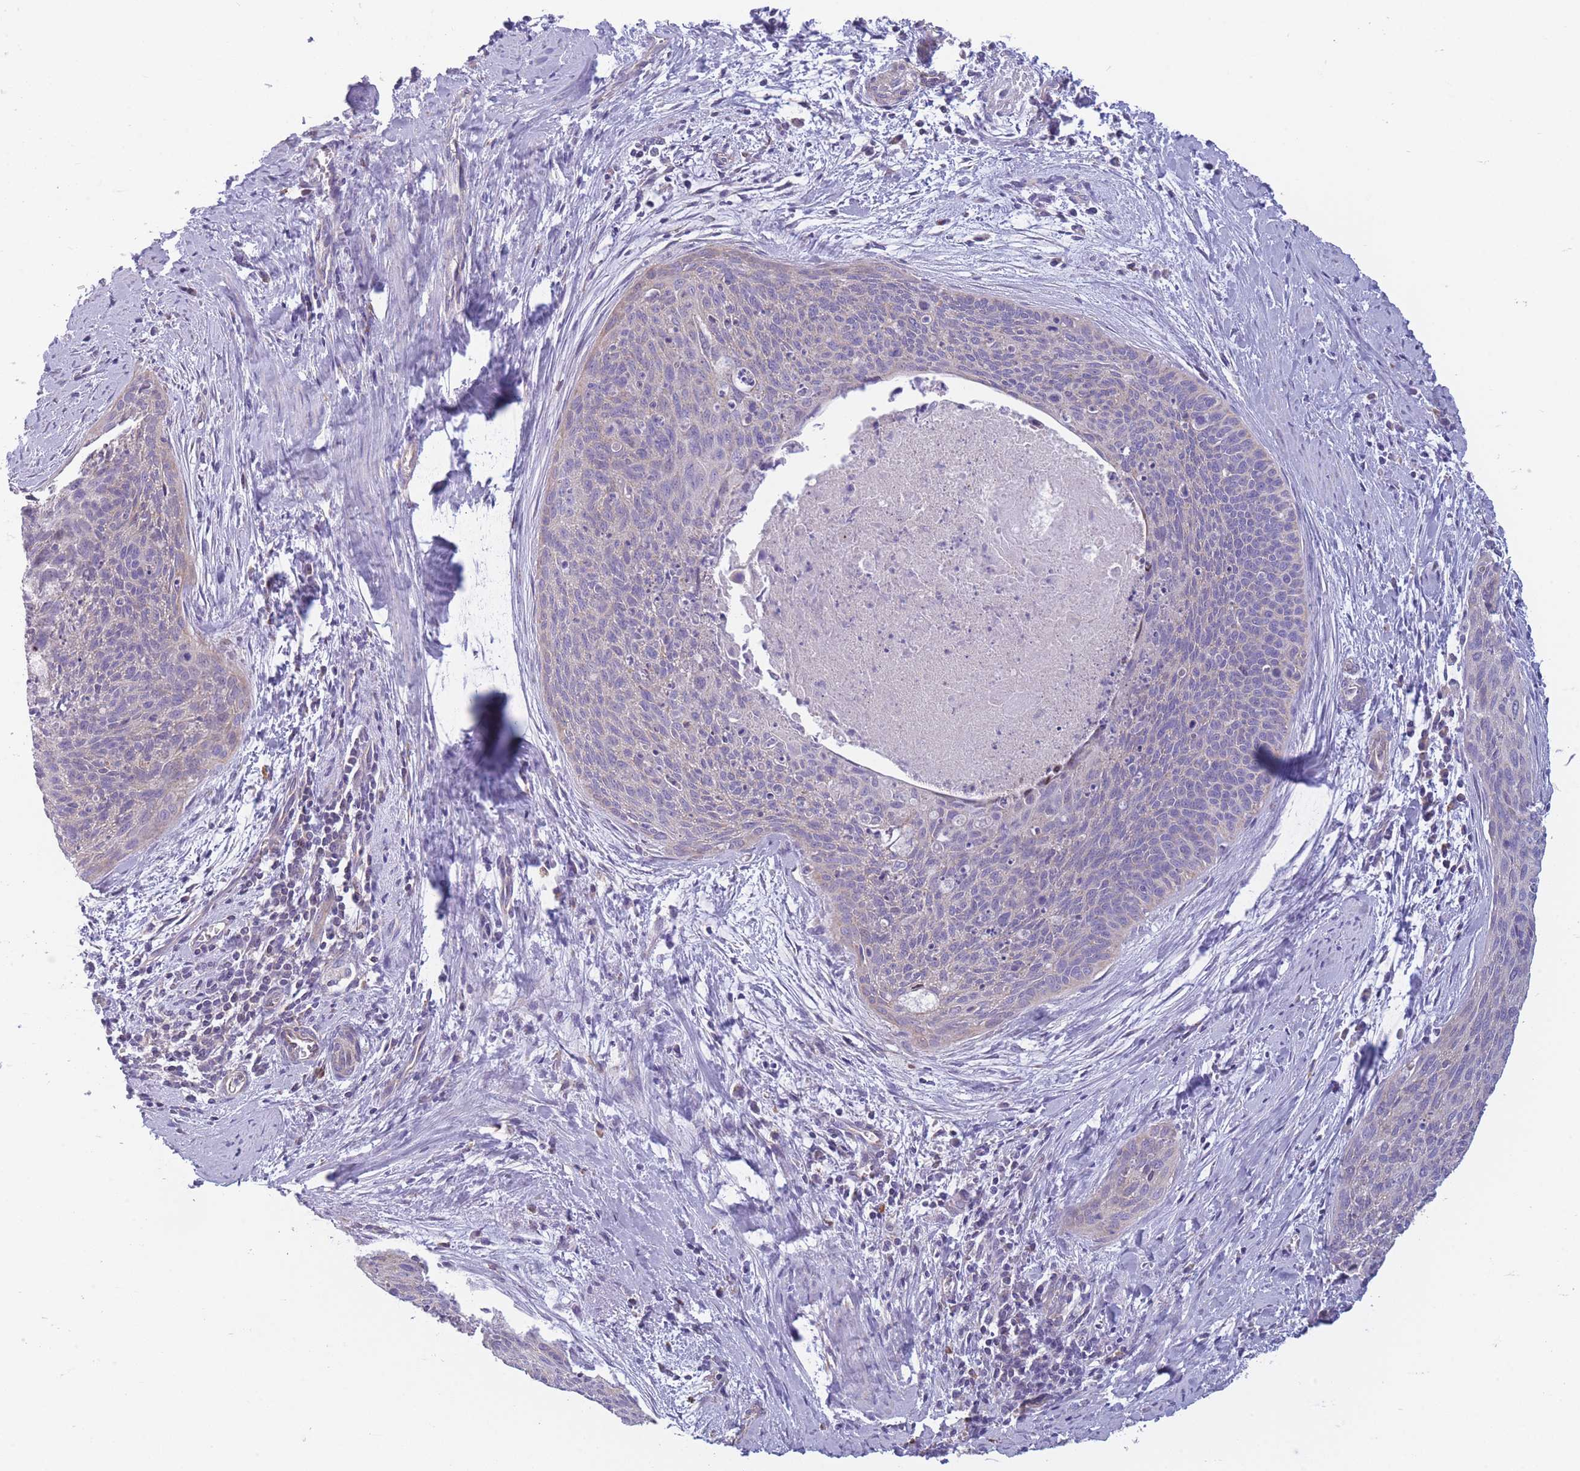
{"staining": {"intensity": "negative", "quantity": "none", "location": "none"}, "tissue": "cervical cancer", "cell_type": "Tumor cells", "image_type": "cancer", "snomed": [{"axis": "morphology", "description": "Squamous cell carcinoma, NOS"}, {"axis": "topography", "description": "Cervix"}], "caption": "High magnification brightfield microscopy of cervical cancer (squamous cell carcinoma) stained with DAB (3,3'-diaminobenzidine) (brown) and counterstained with hematoxylin (blue): tumor cells show no significant expression. The staining was performed using DAB to visualize the protein expression in brown, while the nuclei were stained in blue with hematoxylin (Magnification: 20x).", "gene": "PDHA1", "patient": {"sex": "female", "age": 55}}